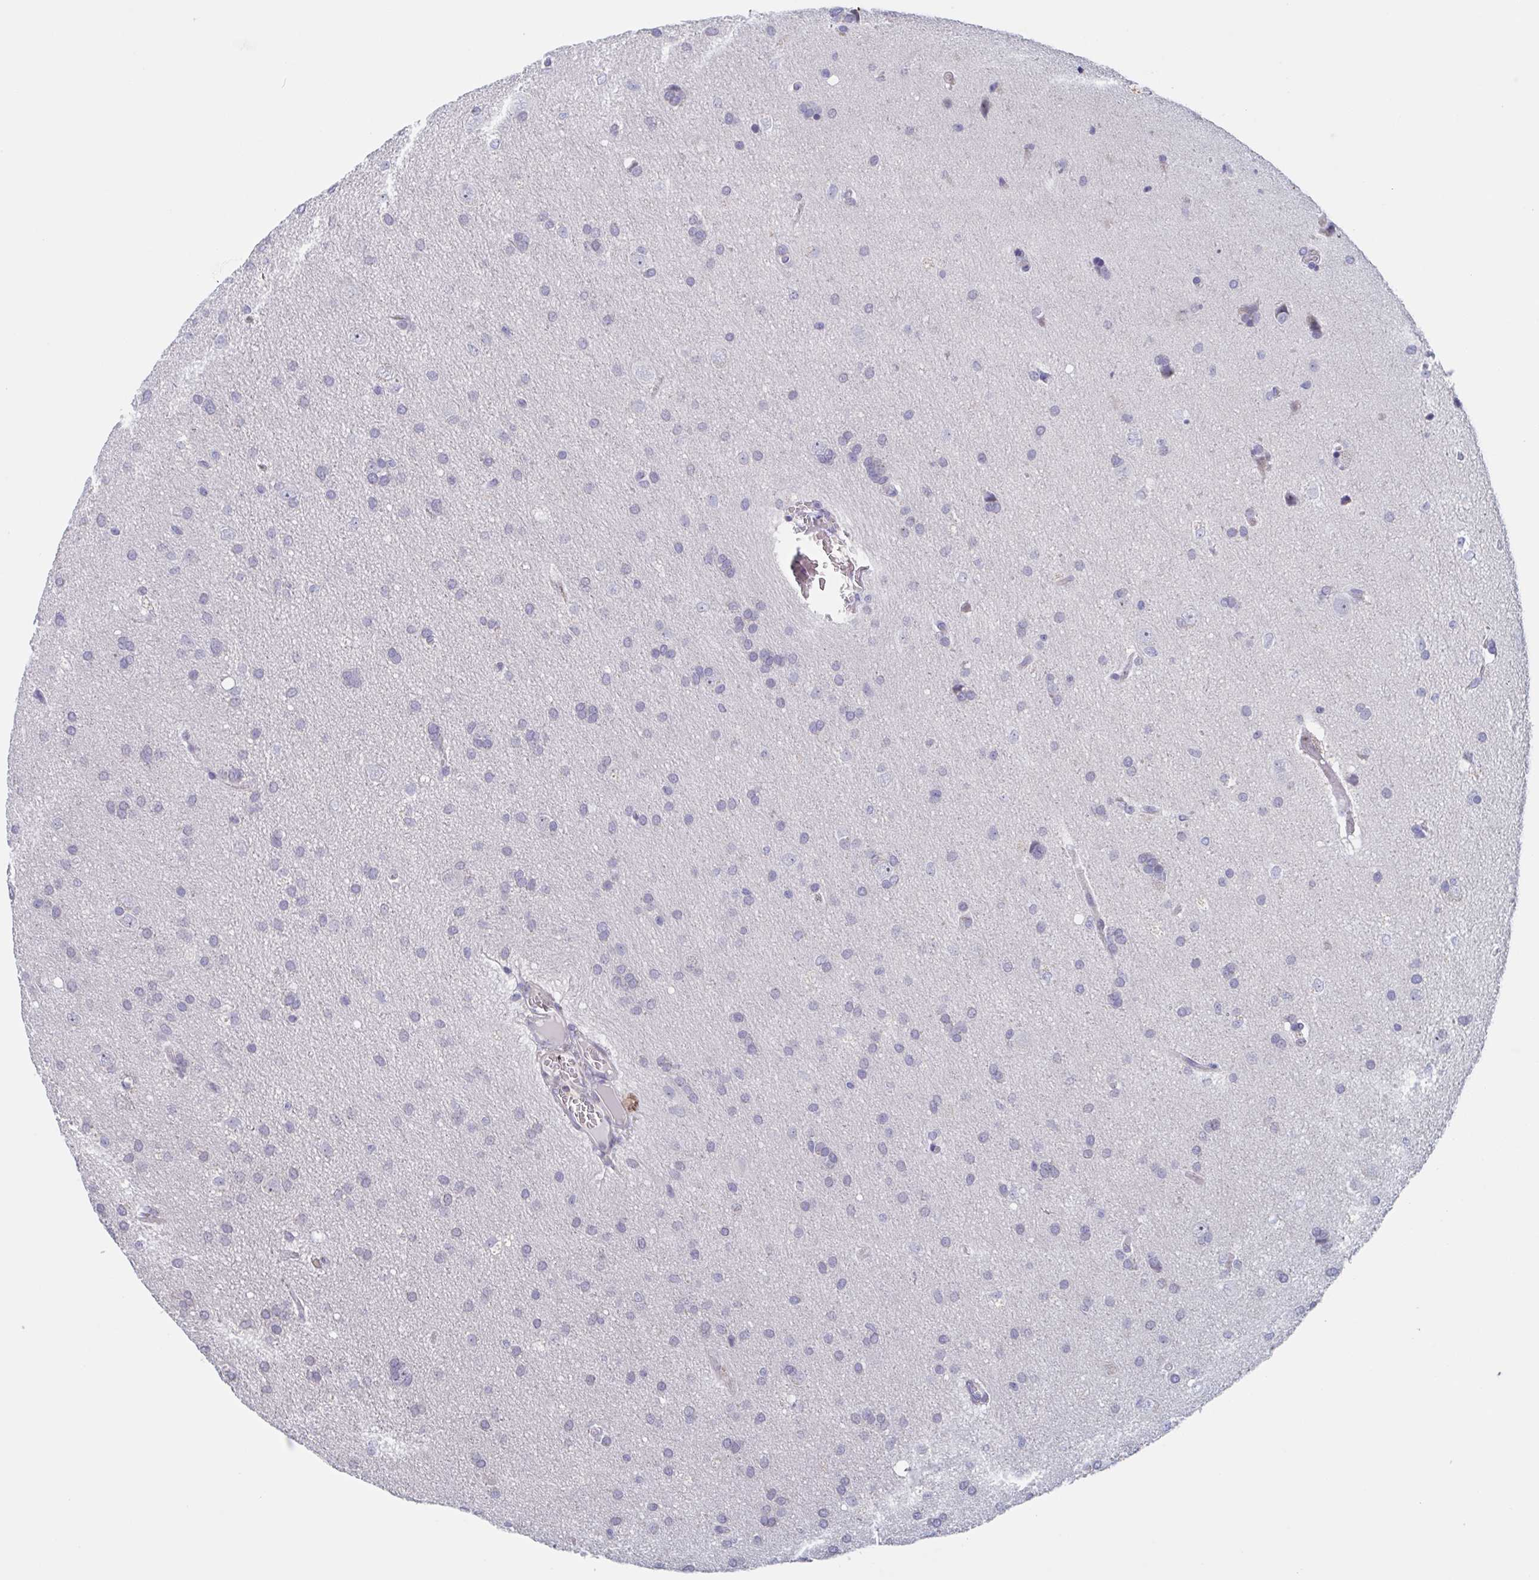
{"staining": {"intensity": "negative", "quantity": "none", "location": "none"}, "tissue": "glioma", "cell_type": "Tumor cells", "image_type": "cancer", "snomed": [{"axis": "morphology", "description": "Glioma, malignant, Low grade"}, {"axis": "topography", "description": "Brain"}], "caption": "Immunohistochemistry (IHC) of glioma displays no positivity in tumor cells.", "gene": "ST14", "patient": {"sex": "female", "age": 54}}